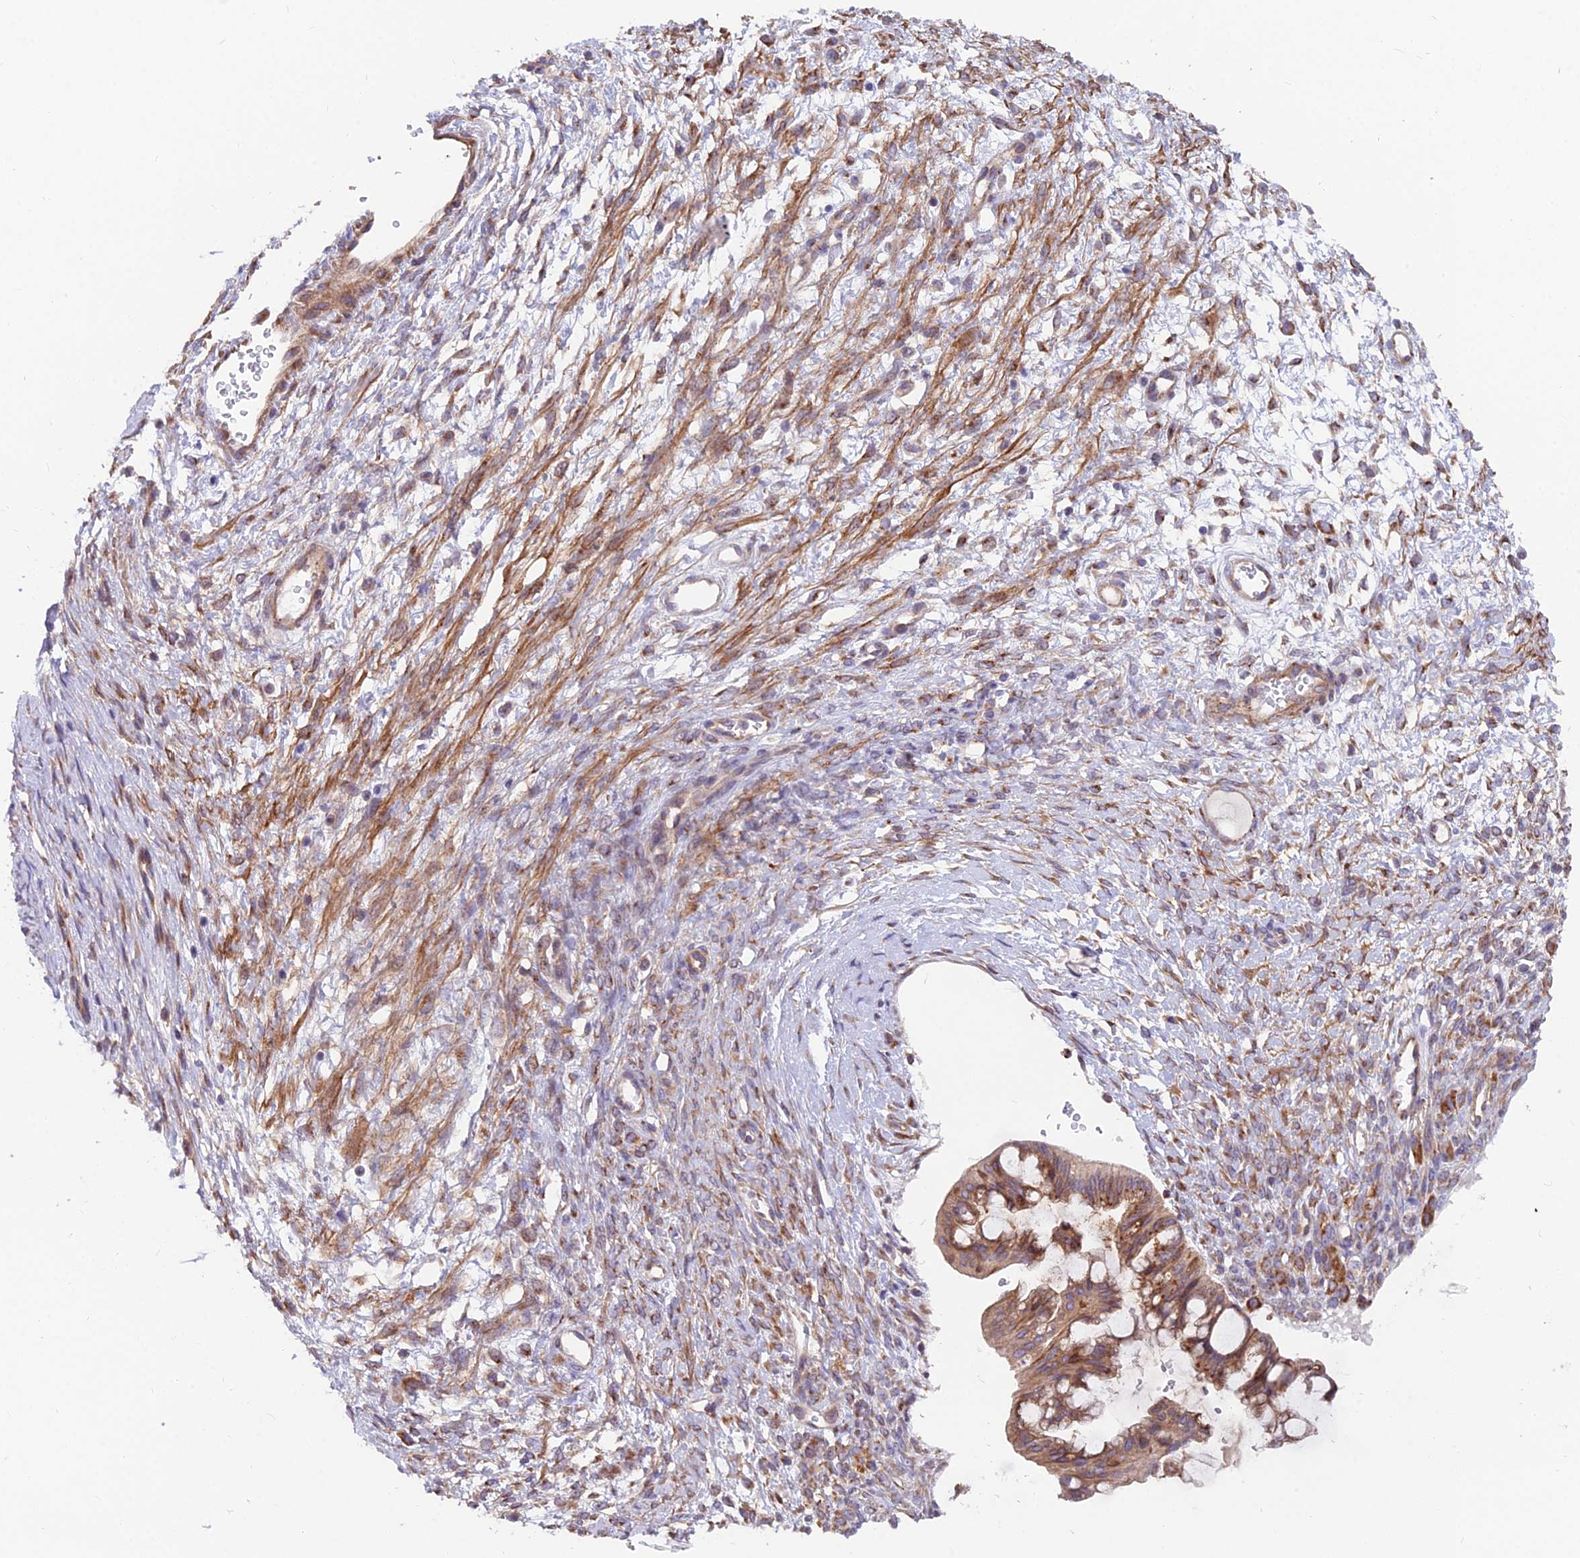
{"staining": {"intensity": "moderate", "quantity": ">75%", "location": "cytoplasmic/membranous"}, "tissue": "ovarian cancer", "cell_type": "Tumor cells", "image_type": "cancer", "snomed": [{"axis": "morphology", "description": "Cystadenocarcinoma, mucinous, NOS"}, {"axis": "topography", "description": "Ovary"}], "caption": "Immunohistochemical staining of ovarian cancer (mucinous cystadenocarcinoma) demonstrates medium levels of moderate cytoplasmic/membranous staining in about >75% of tumor cells. Using DAB (brown) and hematoxylin (blue) stains, captured at high magnification using brightfield microscopy.", "gene": "TBC1D20", "patient": {"sex": "female", "age": 73}}